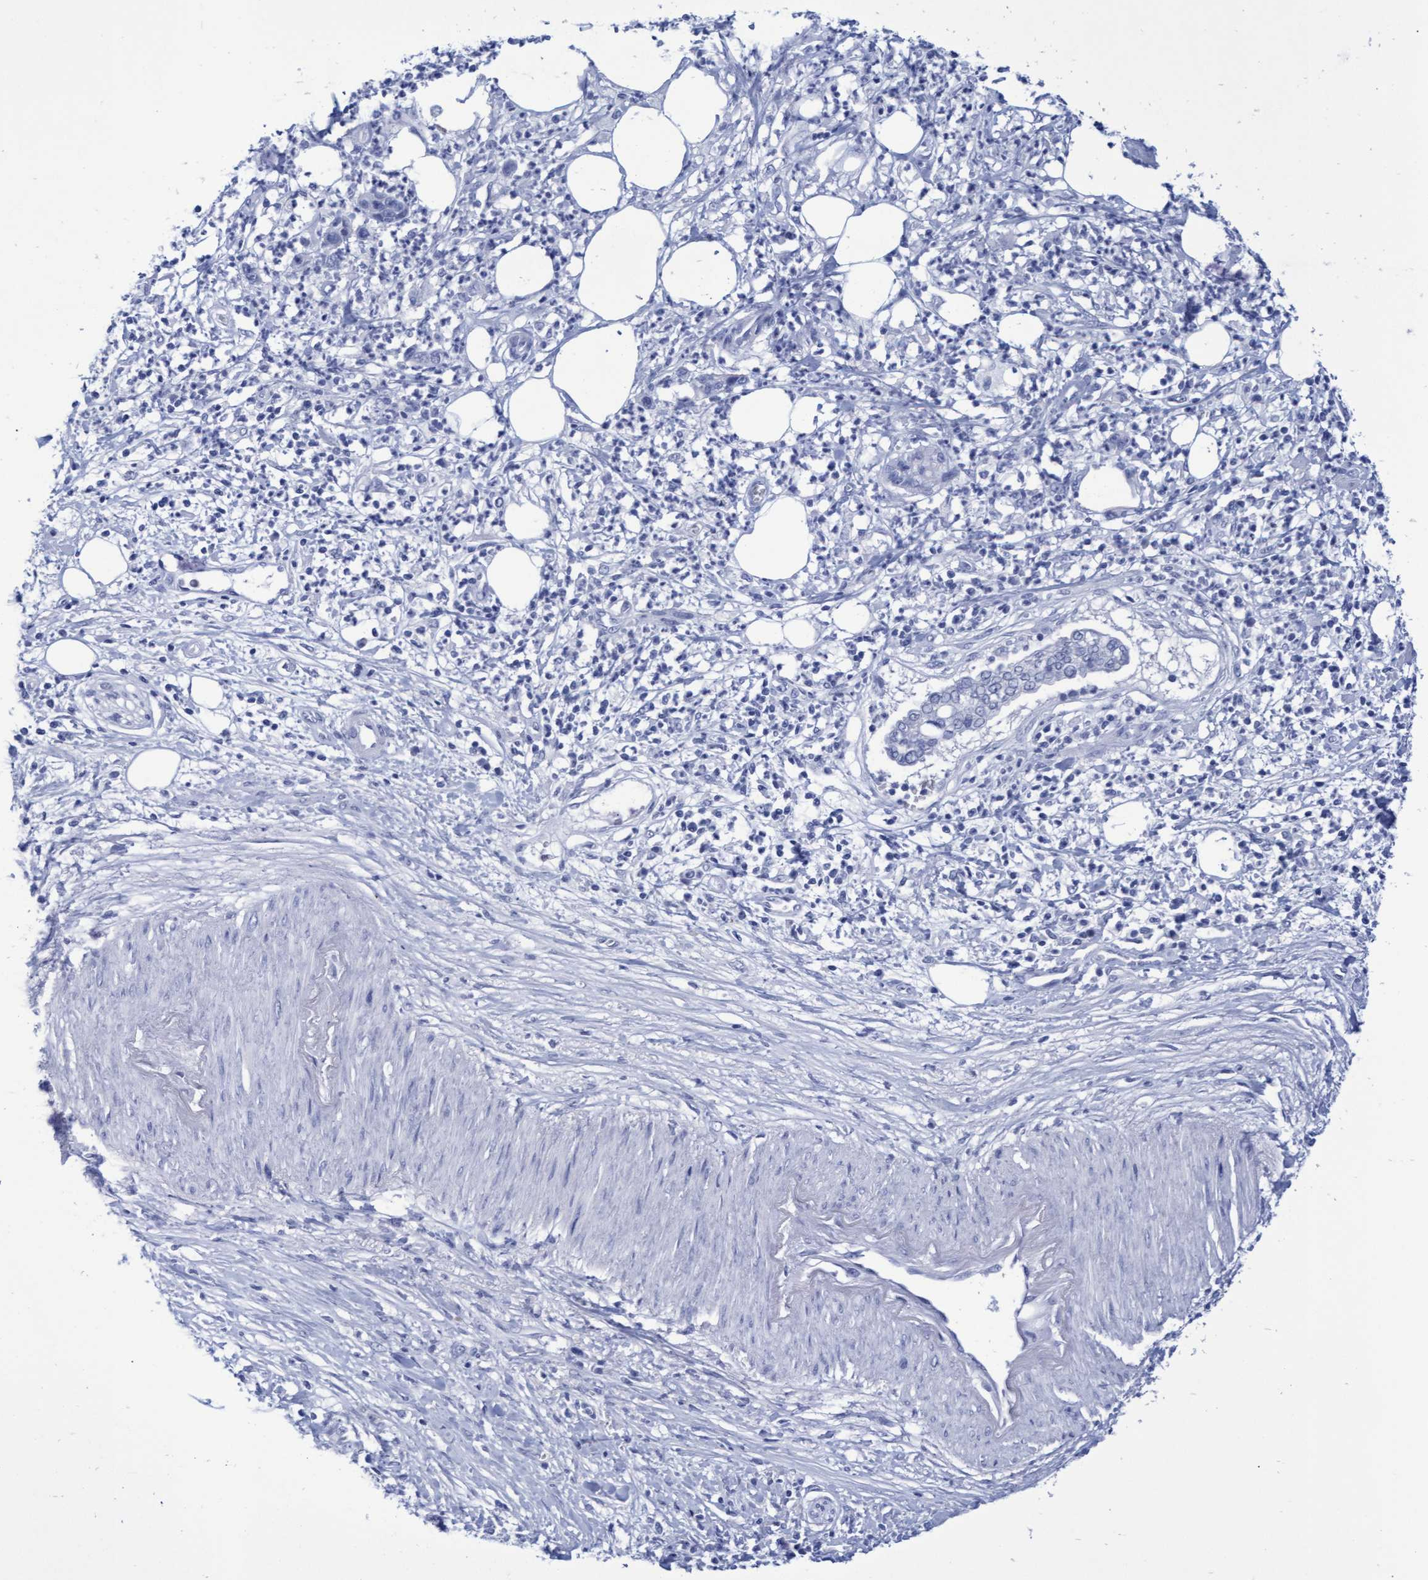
{"staining": {"intensity": "negative", "quantity": "none", "location": "none"}, "tissue": "pancreatic cancer", "cell_type": "Tumor cells", "image_type": "cancer", "snomed": [{"axis": "morphology", "description": "Adenocarcinoma, NOS"}, {"axis": "topography", "description": "Pancreas"}], "caption": "Tumor cells are negative for protein expression in human pancreatic adenocarcinoma.", "gene": "INSL6", "patient": {"sex": "male", "age": 69}}